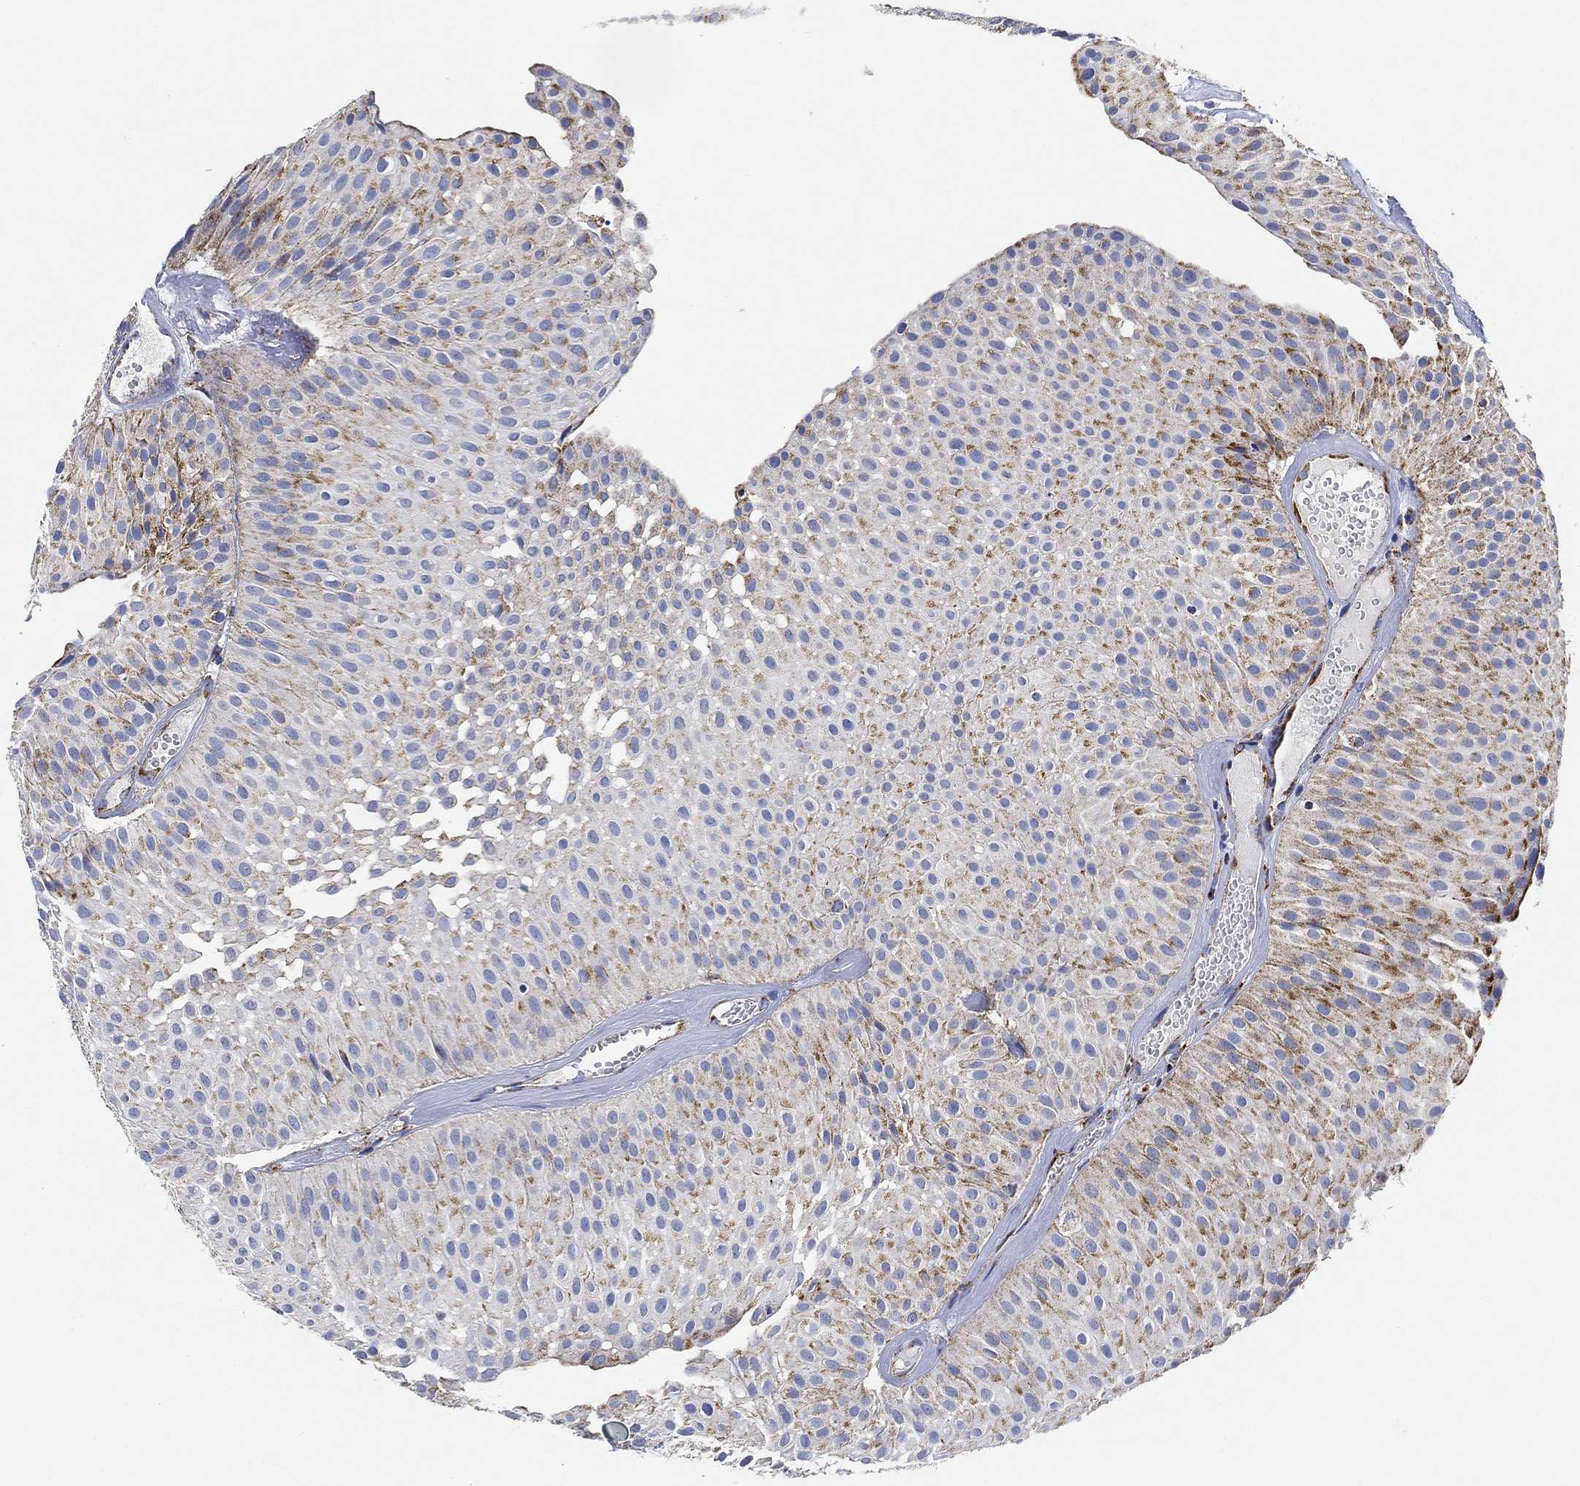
{"staining": {"intensity": "moderate", "quantity": "<25%", "location": "cytoplasmic/membranous"}, "tissue": "urothelial cancer", "cell_type": "Tumor cells", "image_type": "cancer", "snomed": [{"axis": "morphology", "description": "Urothelial carcinoma, Low grade"}, {"axis": "topography", "description": "Urinary bladder"}], "caption": "A brown stain shows moderate cytoplasmic/membranous staining of a protein in urothelial carcinoma (low-grade) tumor cells. The staining was performed using DAB (3,3'-diaminobenzidine), with brown indicating positive protein expression. Nuclei are stained blue with hematoxylin.", "gene": "NDUFS3", "patient": {"sex": "male", "age": 64}}